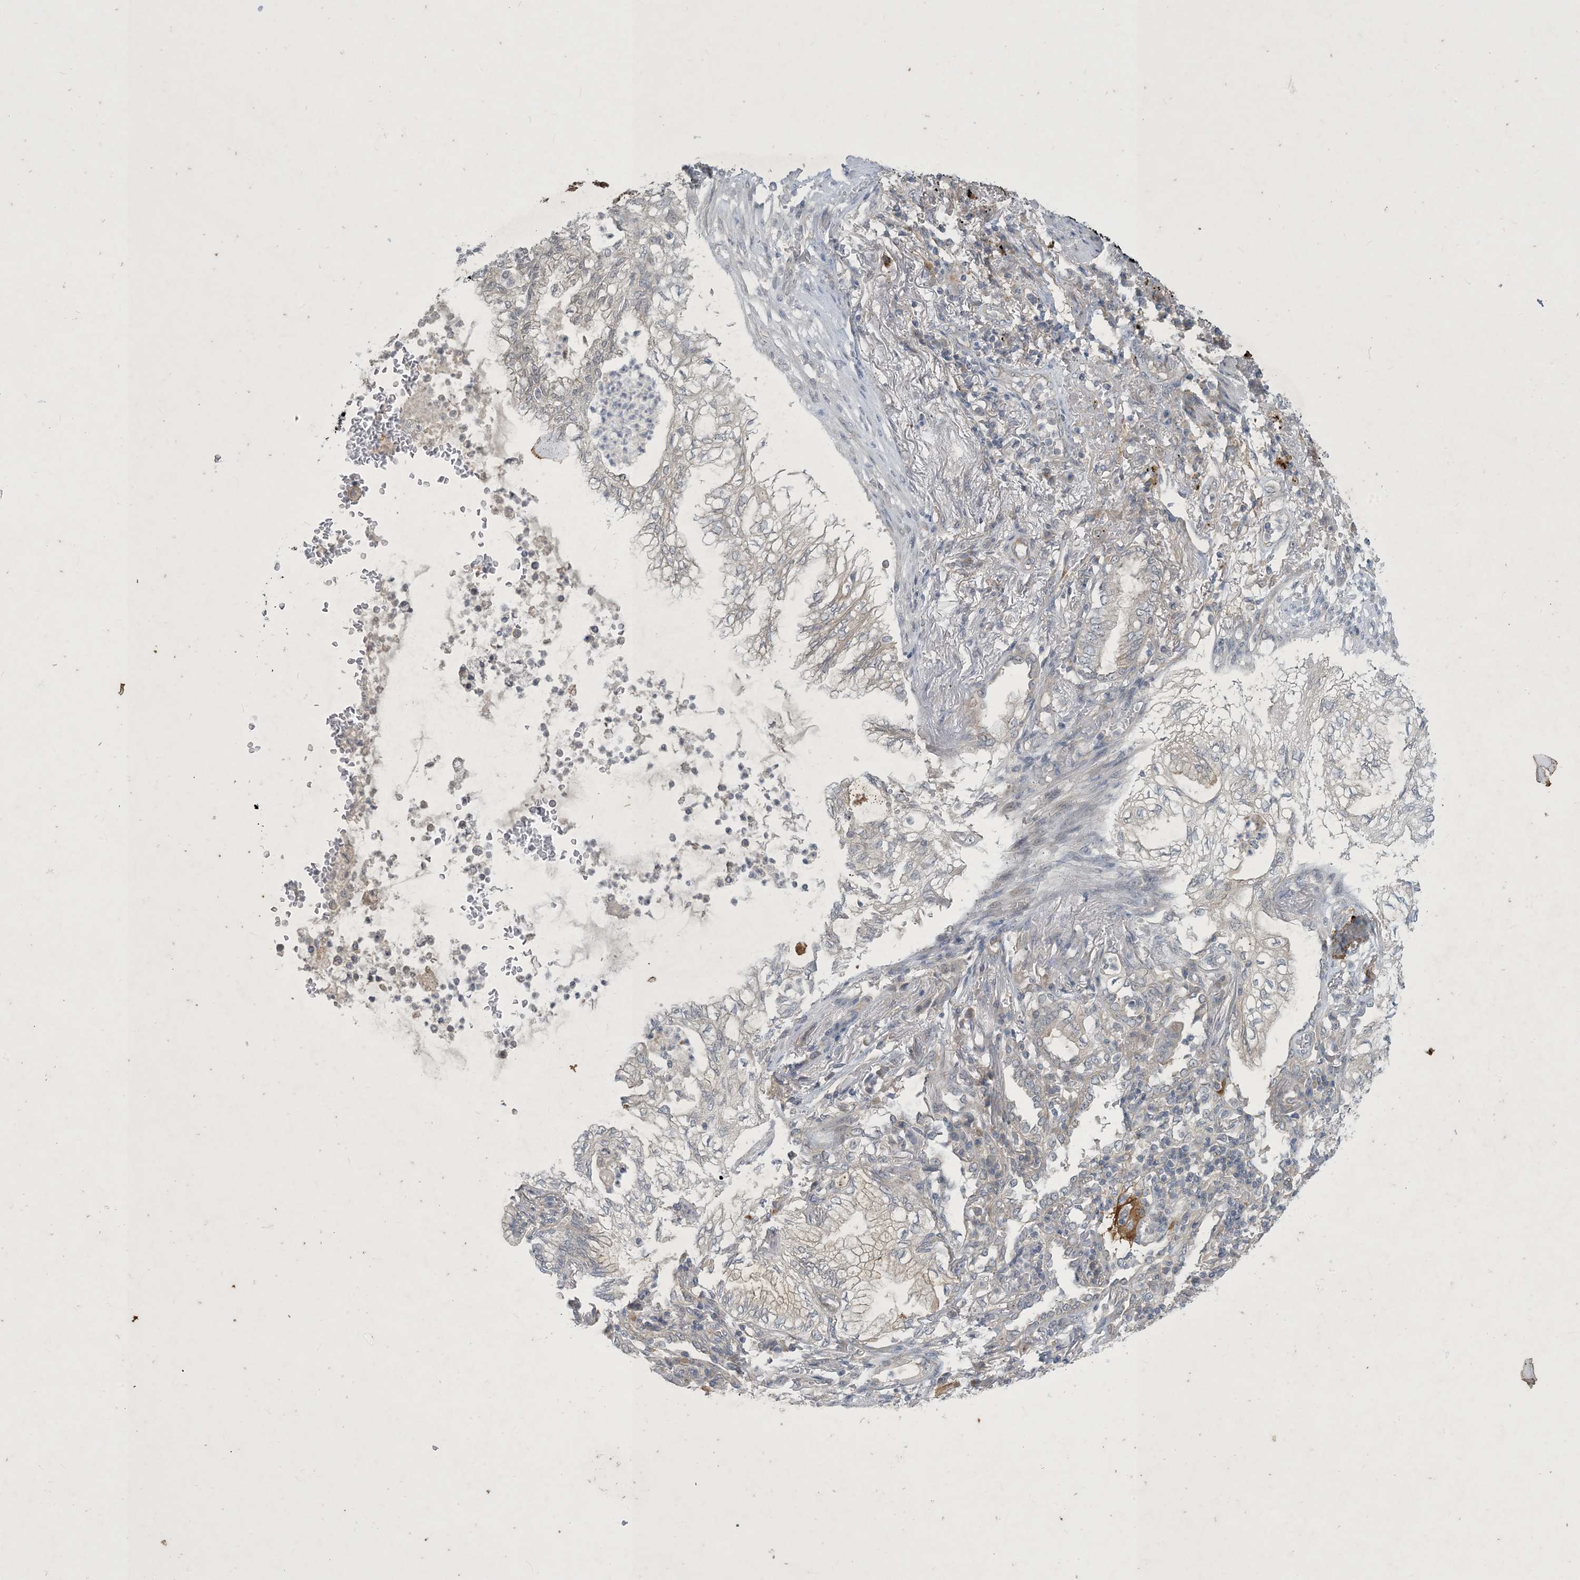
{"staining": {"intensity": "moderate", "quantity": "<25%", "location": "cytoplasmic/membranous"}, "tissue": "lung cancer", "cell_type": "Tumor cells", "image_type": "cancer", "snomed": [{"axis": "morphology", "description": "Adenocarcinoma, NOS"}, {"axis": "topography", "description": "Lung"}], "caption": "Human lung cancer stained with a protein marker shows moderate staining in tumor cells.", "gene": "CDS1", "patient": {"sex": "female", "age": 70}}